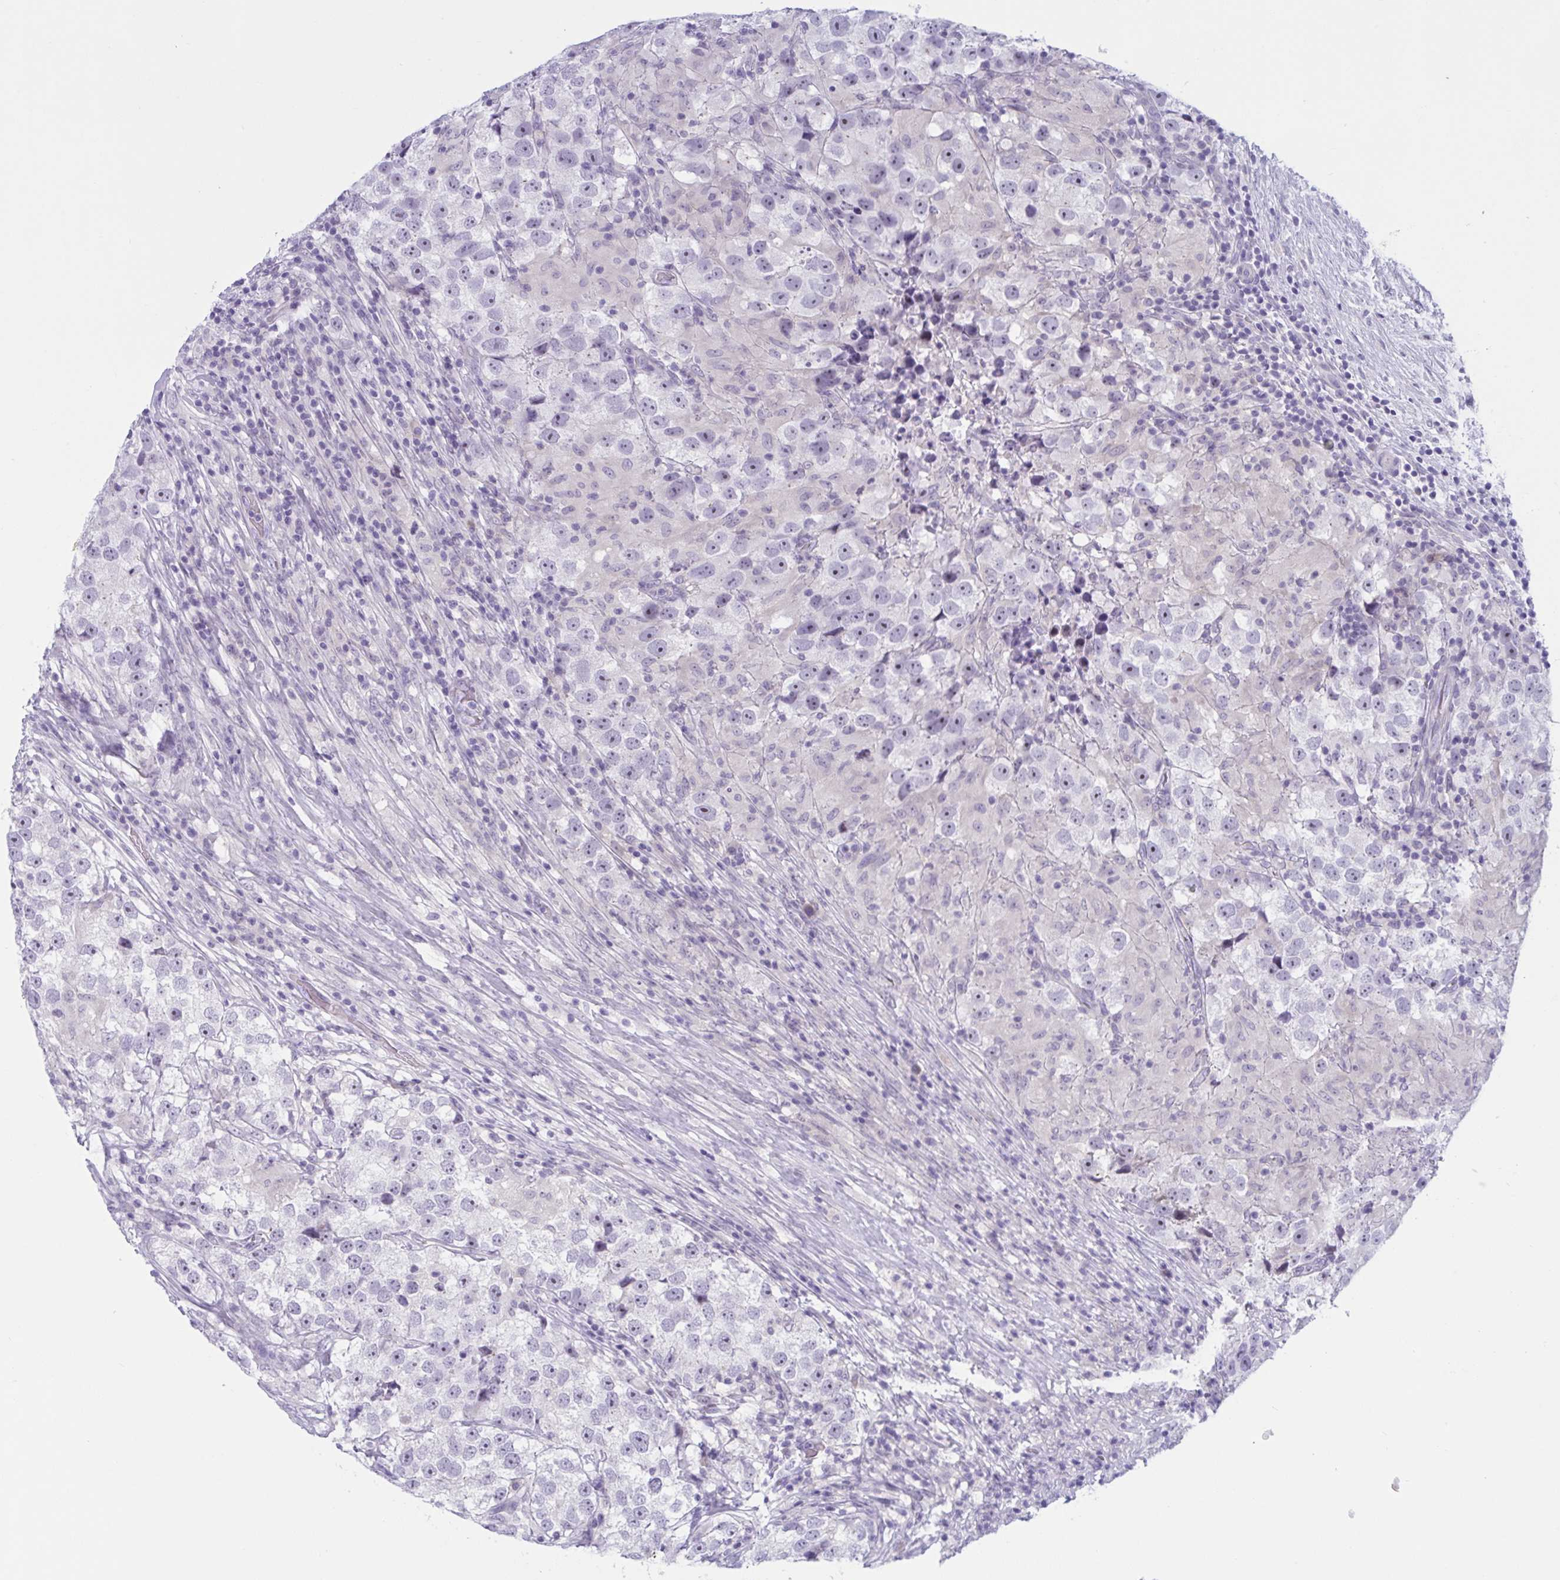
{"staining": {"intensity": "negative", "quantity": "none", "location": "none"}, "tissue": "testis cancer", "cell_type": "Tumor cells", "image_type": "cancer", "snomed": [{"axis": "morphology", "description": "Seminoma, NOS"}, {"axis": "topography", "description": "Testis"}], "caption": "DAB immunohistochemical staining of human seminoma (testis) shows no significant positivity in tumor cells. Nuclei are stained in blue.", "gene": "WNT9B", "patient": {"sex": "male", "age": 46}}